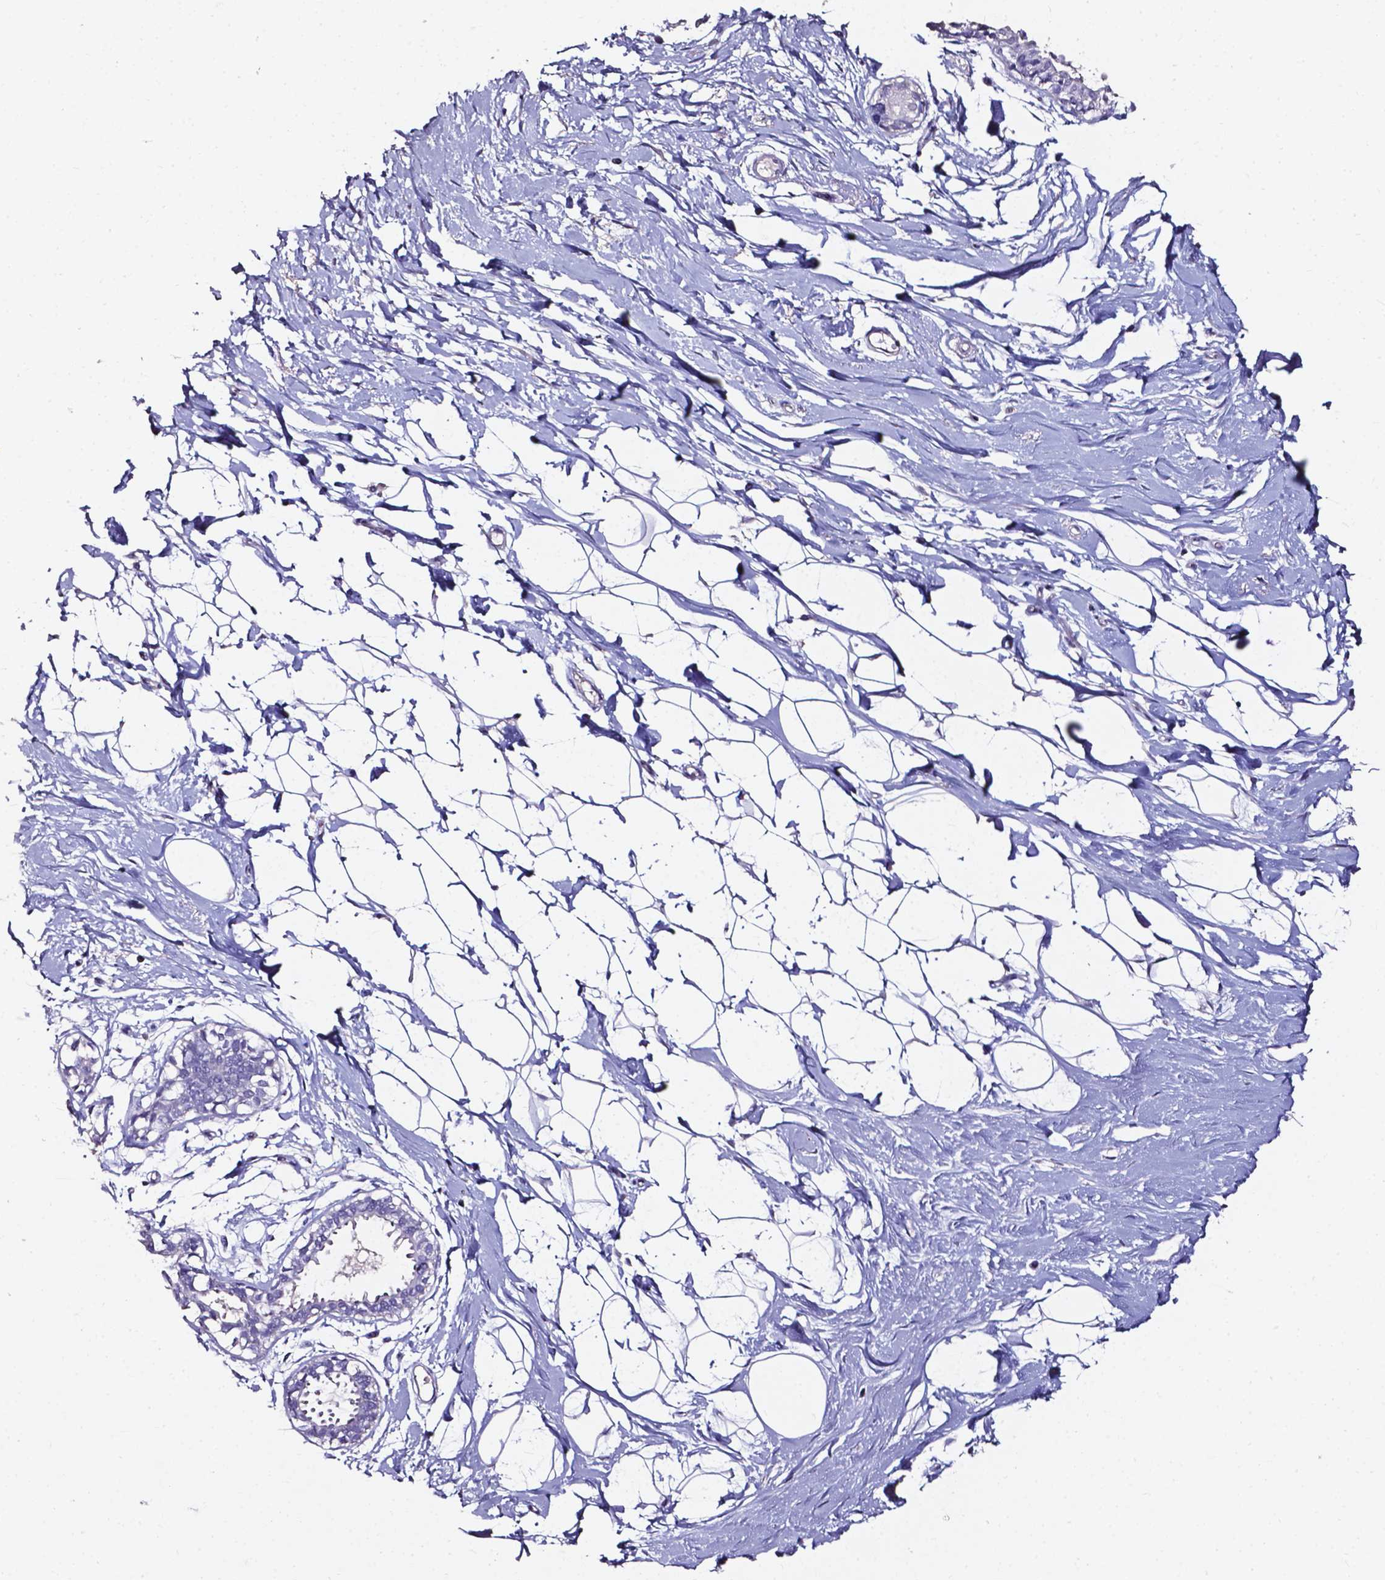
{"staining": {"intensity": "negative", "quantity": "none", "location": "none"}, "tissue": "breast", "cell_type": "Adipocytes", "image_type": "normal", "snomed": [{"axis": "morphology", "description": "Normal tissue, NOS"}, {"axis": "topography", "description": "Breast"}], "caption": "IHC image of normal breast: breast stained with DAB (3,3'-diaminobenzidine) displays no significant protein expression in adipocytes. (DAB immunohistochemistry (IHC), high magnification).", "gene": "DEFA5", "patient": {"sex": "female", "age": 49}}